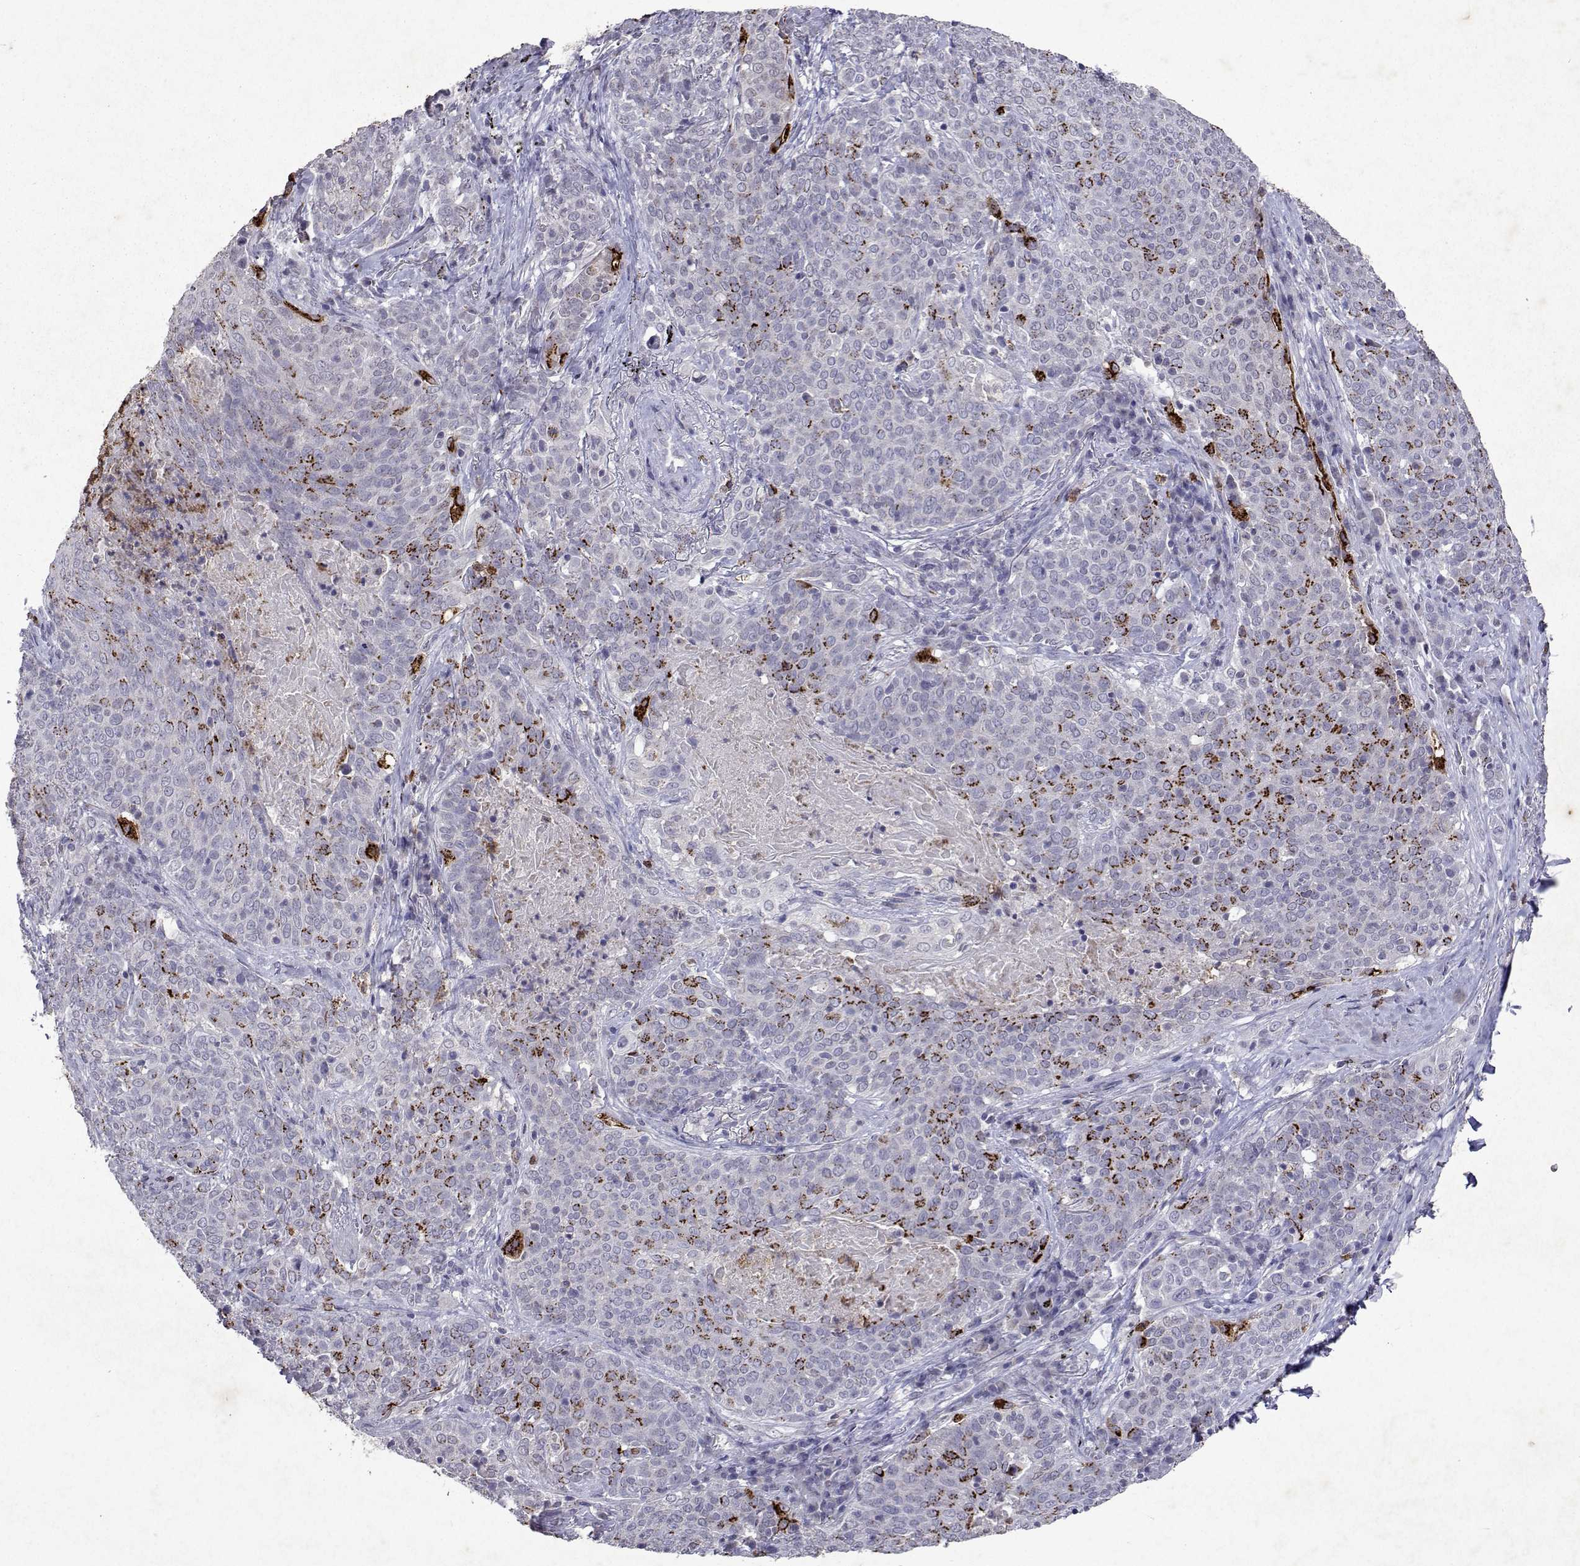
{"staining": {"intensity": "strong", "quantity": "<25%", "location": "cytoplasmic/membranous"}, "tissue": "lung cancer", "cell_type": "Tumor cells", "image_type": "cancer", "snomed": [{"axis": "morphology", "description": "Squamous cell carcinoma, NOS"}, {"axis": "topography", "description": "Lung"}], "caption": "Squamous cell carcinoma (lung) stained for a protein shows strong cytoplasmic/membranous positivity in tumor cells.", "gene": "DUSP28", "patient": {"sex": "male", "age": 82}}